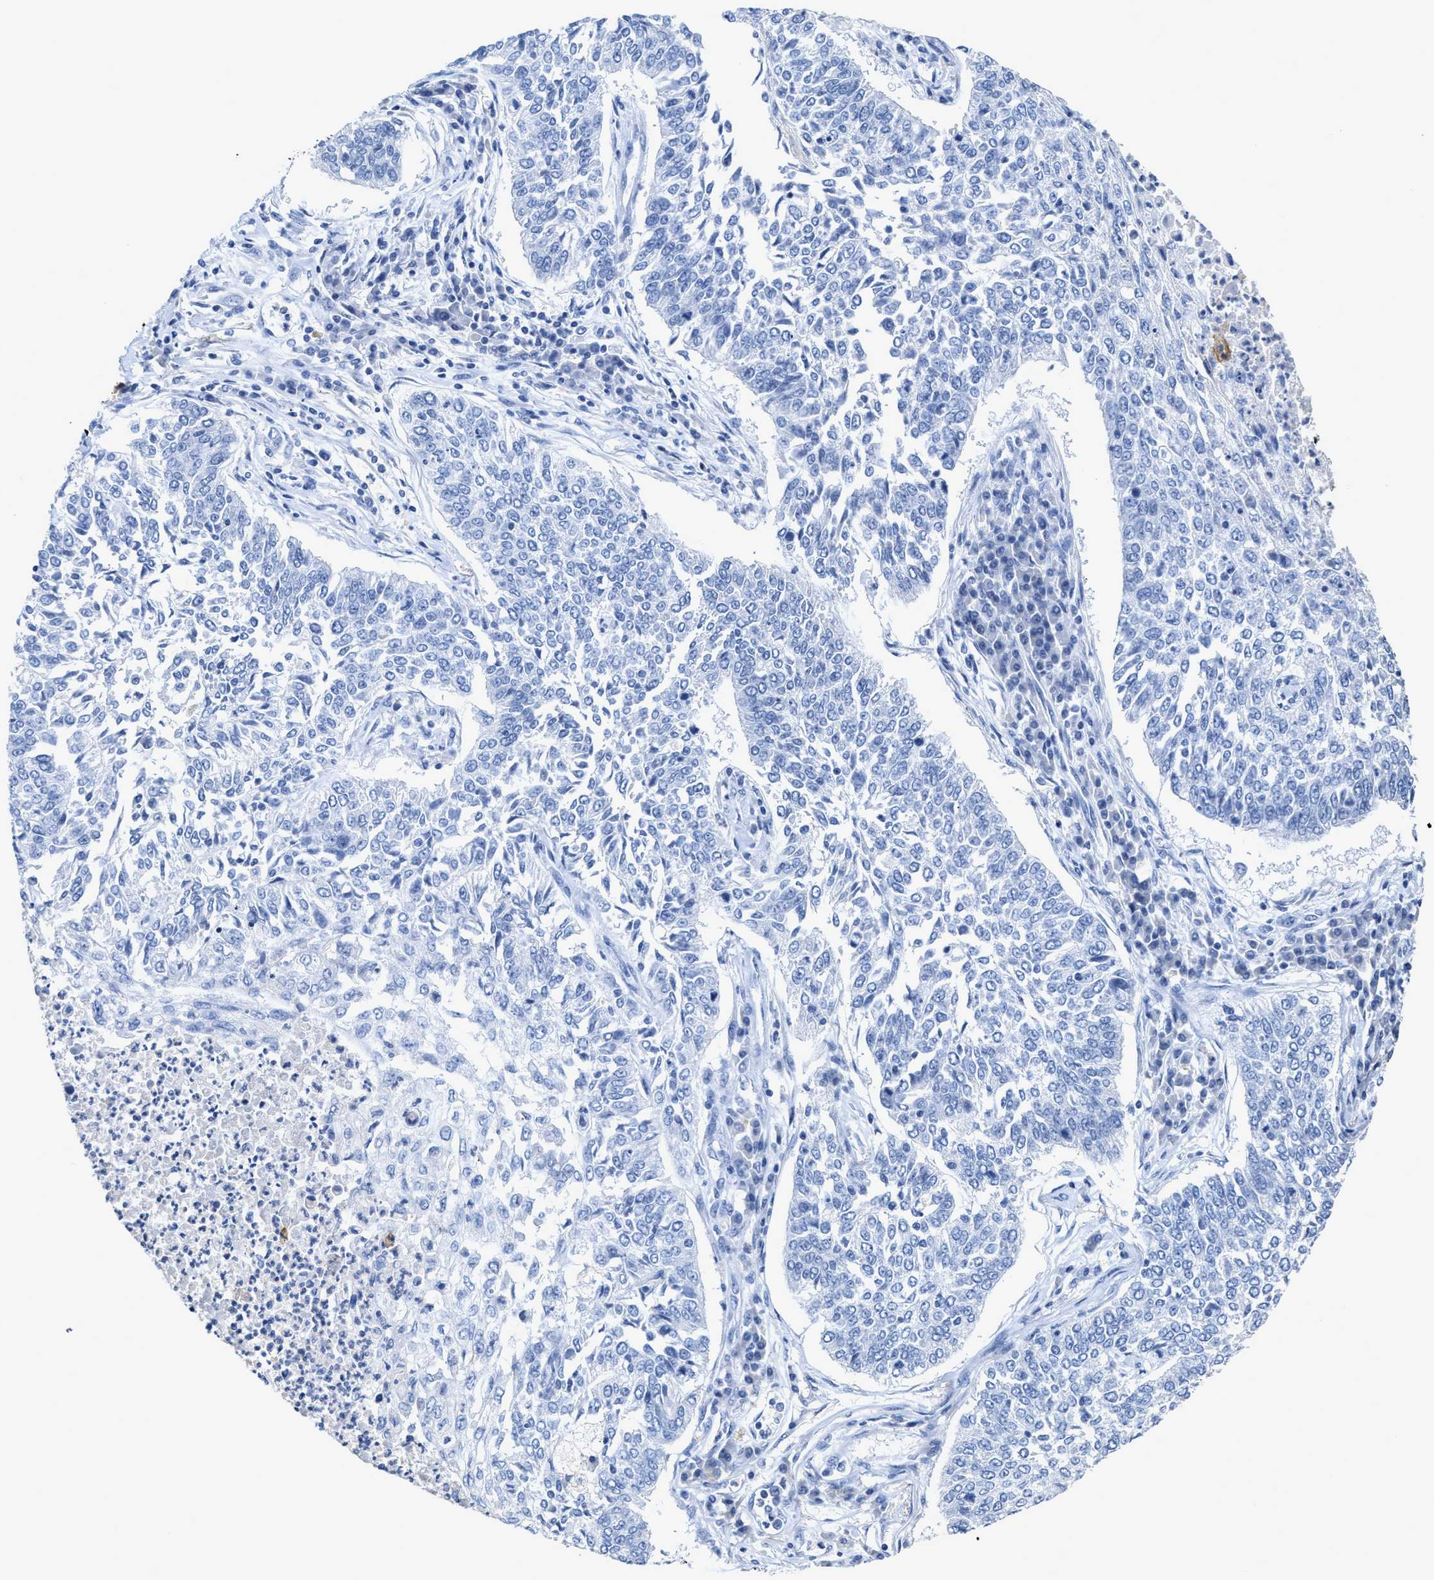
{"staining": {"intensity": "negative", "quantity": "none", "location": "none"}, "tissue": "lung cancer", "cell_type": "Tumor cells", "image_type": "cancer", "snomed": [{"axis": "morphology", "description": "Normal tissue, NOS"}, {"axis": "morphology", "description": "Squamous cell carcinoma, NOS"}, {"axis": "topography", "description": "Cartilage tissue"}, {"axis": "topography", "description": "Bronchus"}, {"axis": "topography", "description": "Lung"}], "caption": "Tumor cells are negative for brown protein staining in lung cancer.", "gene": "CEACAM5", "patient": {"sex": "female", "age": 49}}